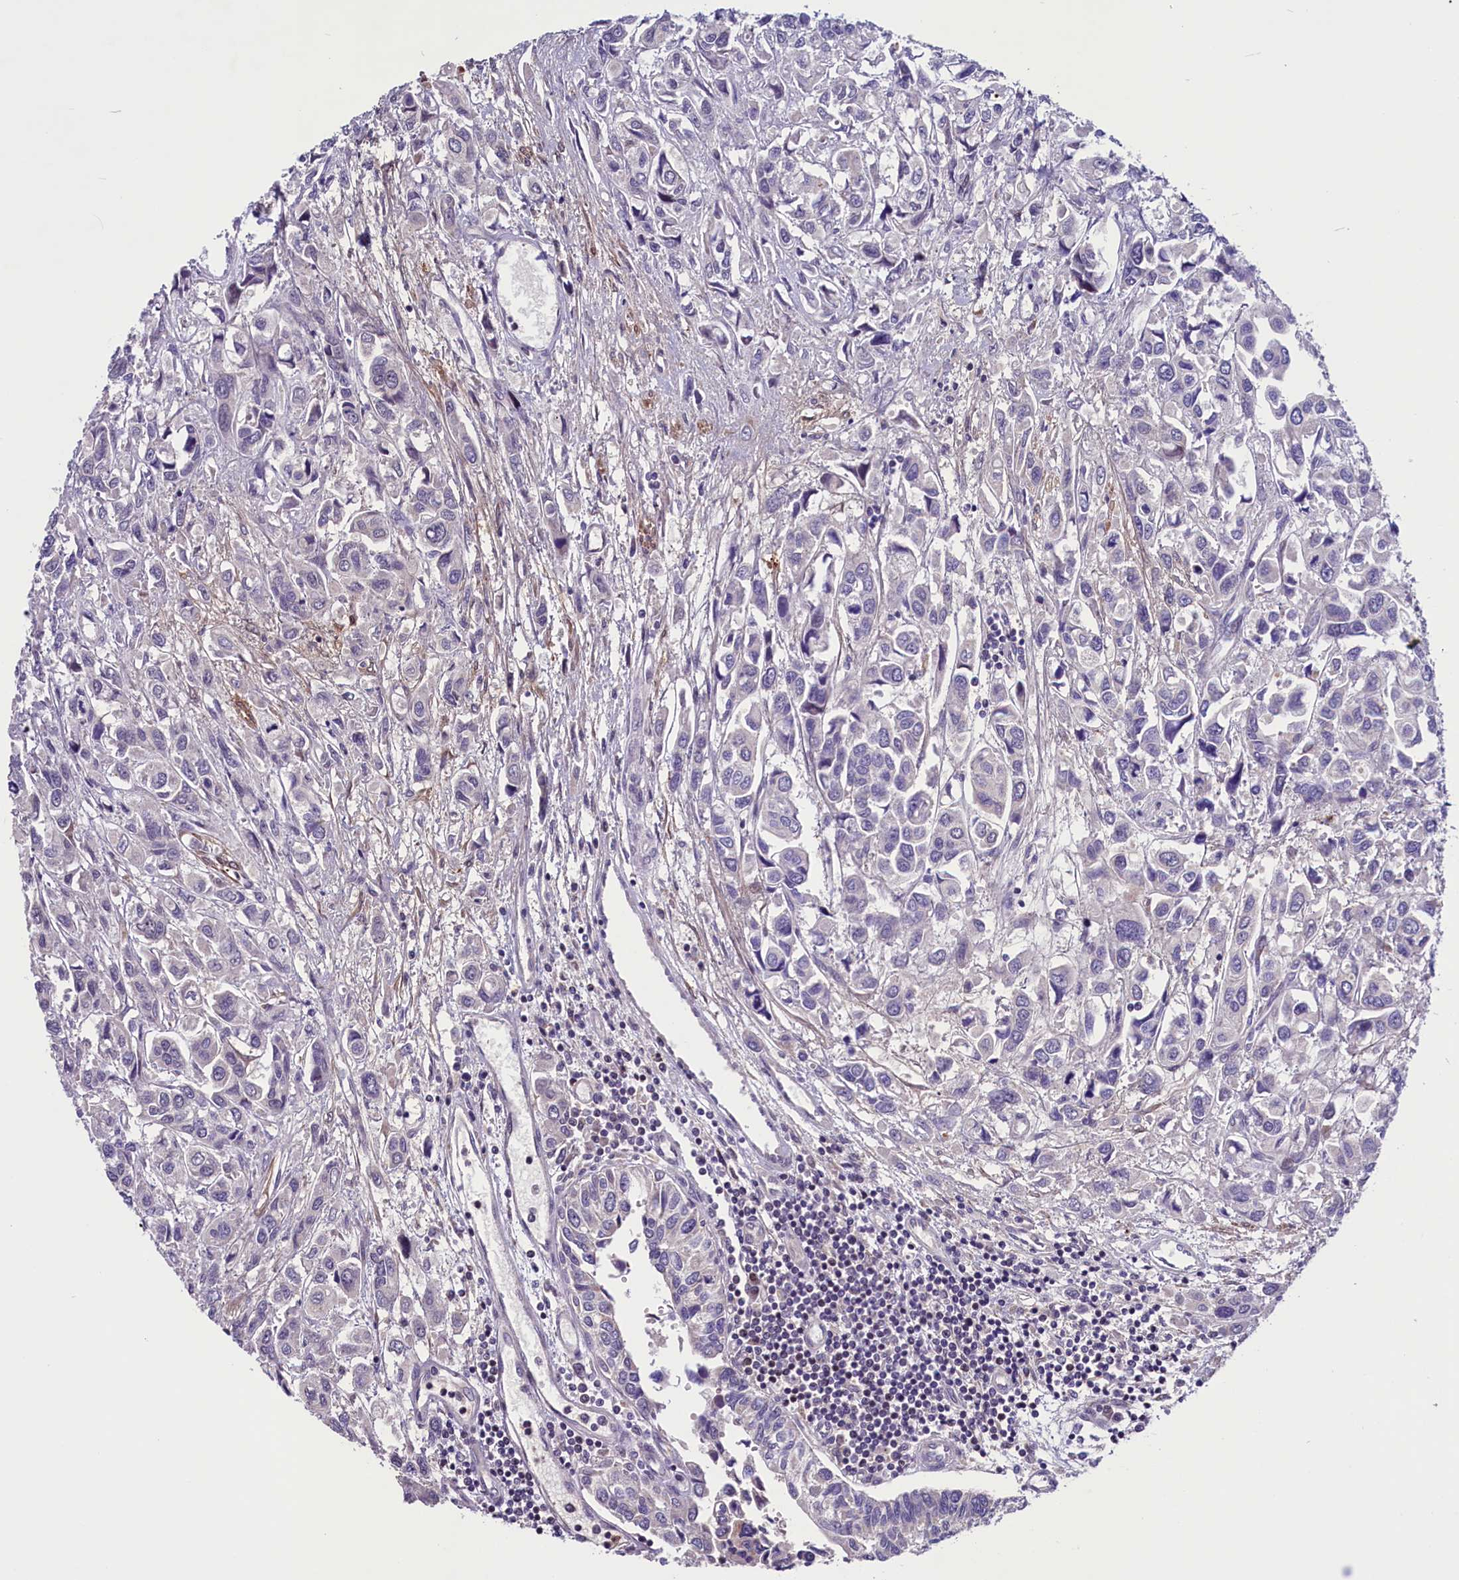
{"staining": {"intensity": "negative", "quantity": "none", "location": "none"}, "tissue": "urothelial cancer", "cell_type": "Tumor cells", "image_type": "cancer", "snomed": [{"axis": "morphology", "description": "Urothelial carcinoma, High grade"}, {"axis": "topography", "description": "Urinary bladder"}], "caption": "Protein analysis of urothelial cancer reveals no significant positivity in tumor cells.", "gene": "MIEF2", "patient": {"sex": "male", "age": 67}}